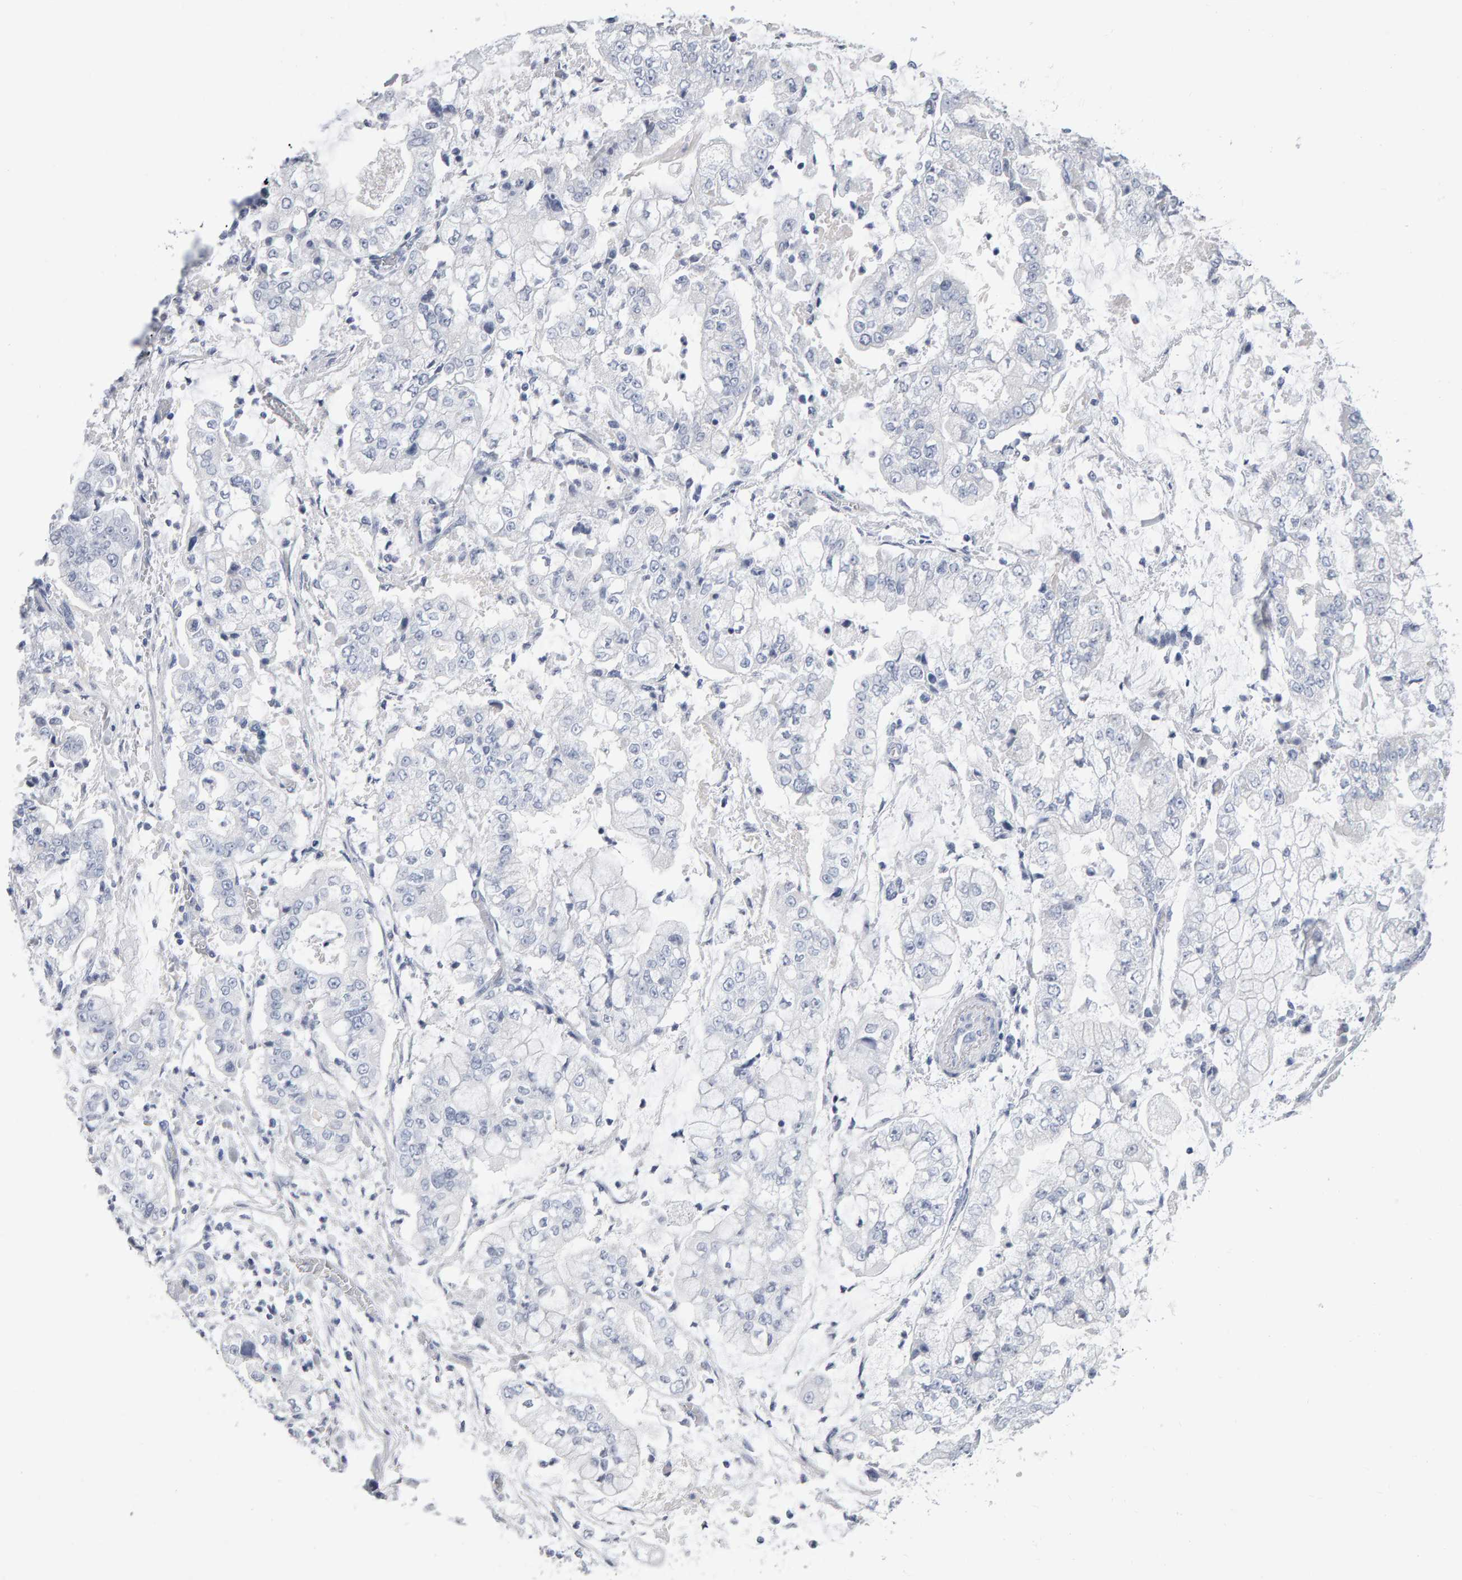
{"staining": {"intensity": "negative", "quantity": "none", "location": "none"}, "tissue": "stomach cancer", "cell_type": "Tumor cells", "image_type": "cancer", "snomed": [{"axis": "morphology", "description": "Adenocarcinoma, NOS"}, {"axis": "topography", "description": "Stomach"}], "caption": "DAB (3,3'-diaminobenzidine) immunohistochemical staining of human stomach adenocarcinoma demonstrates no significant positivity in tumor cells.", "gene": "NCDN", "patient": {"sex": "male", "age": 76}}